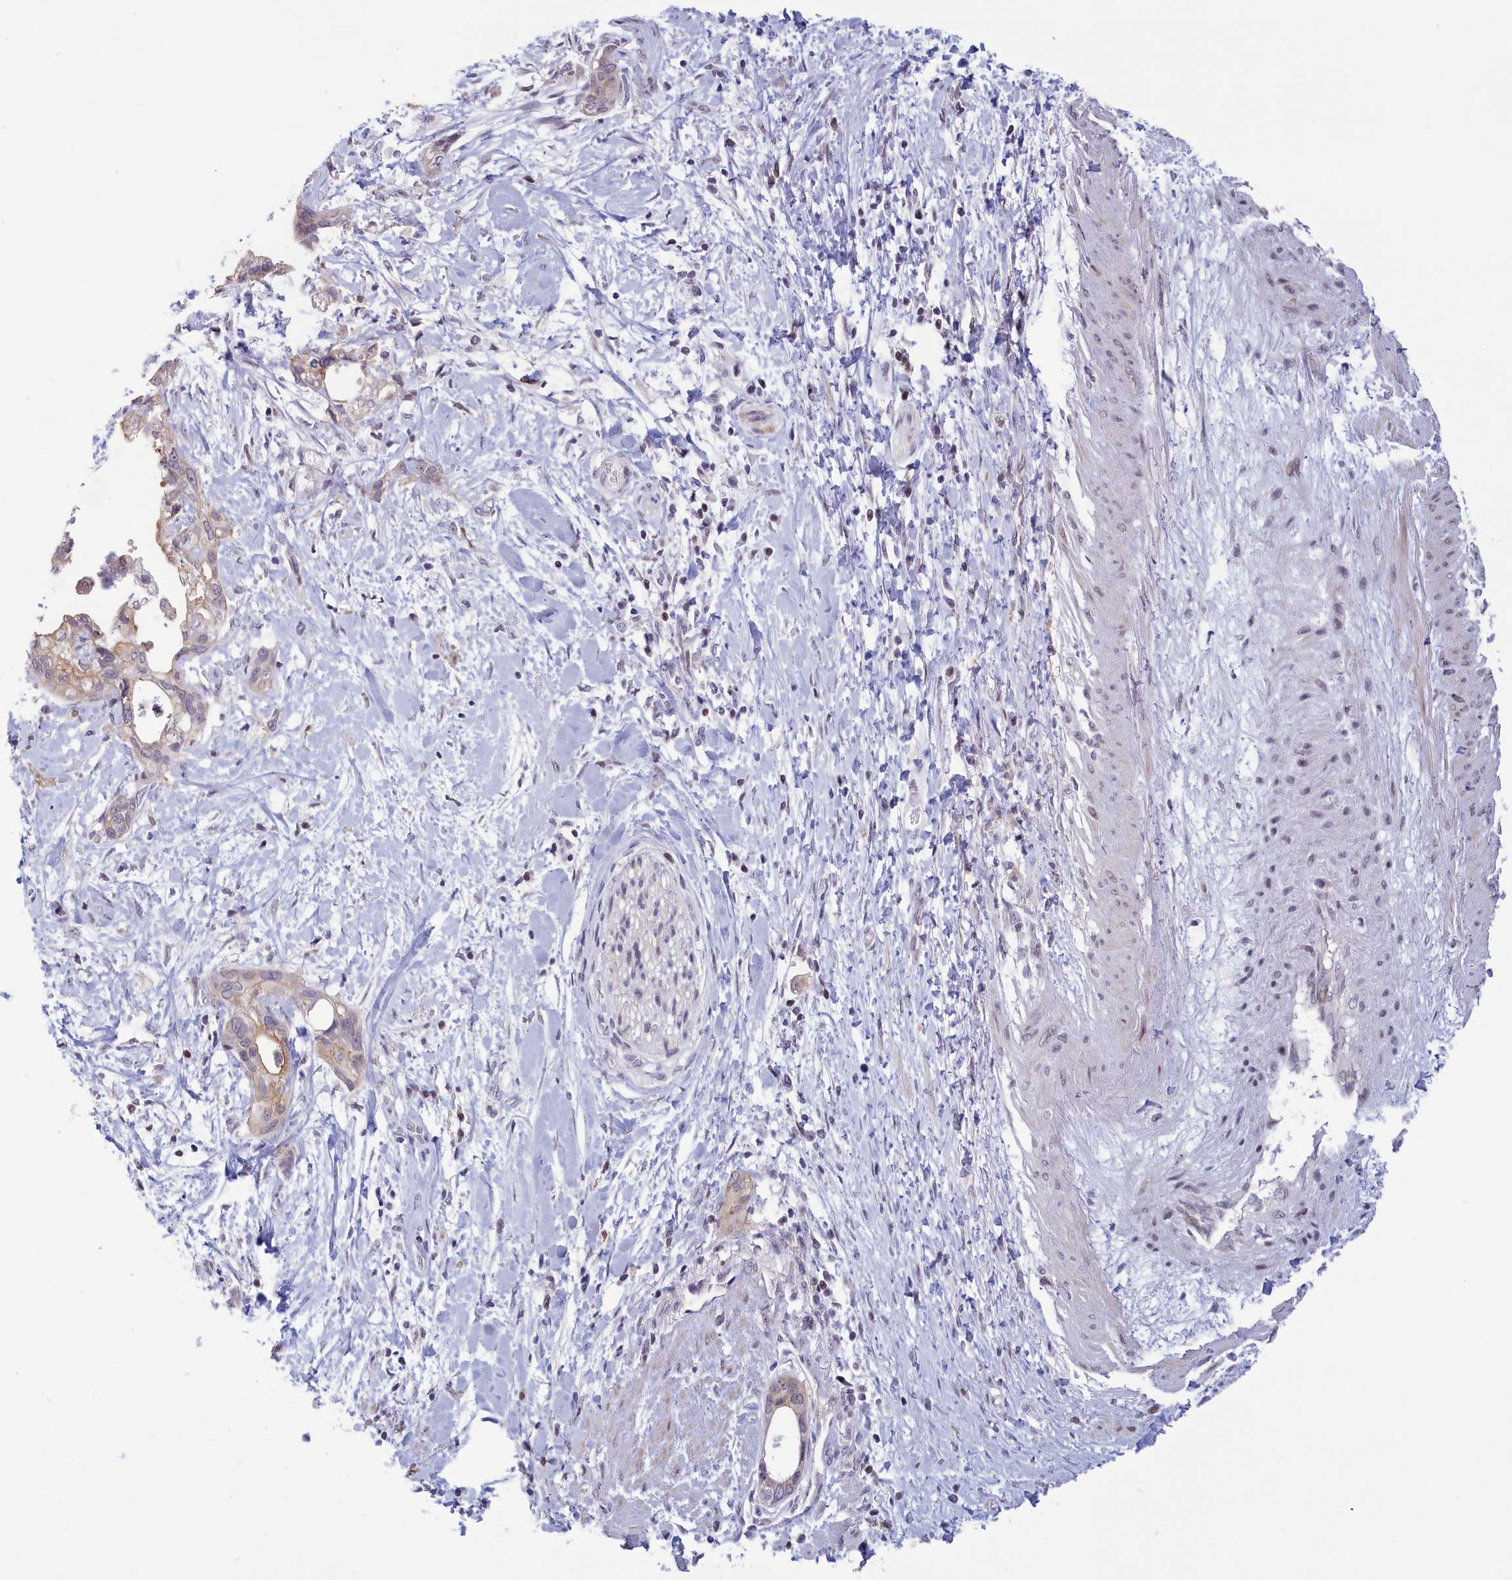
{"staining": {"intensity": "weak", "quantity": "<25%", "location": "cytoplasmic/membranous"}, "tissue": "pancreatic cancer", "cell_type": "Tumor cells", "image_type": "cancer", "snomed": [{"axis": "morphology", "description": "Normal tissue, NOS"}, {"axis": "morphology", "description": "Adenocarcinoma, NOS"}, {"axis": "topography", "description": "Pancreas"}, {"axis": "topography", "description": "Peripheral nerve tissue"}], "caption": "Protein analysis of adenocarcinoma (pancreatic) shows no significant expression in tumor cells.", "gene": "CORO2A", "patient": {"sex": "male", "age": 59}}